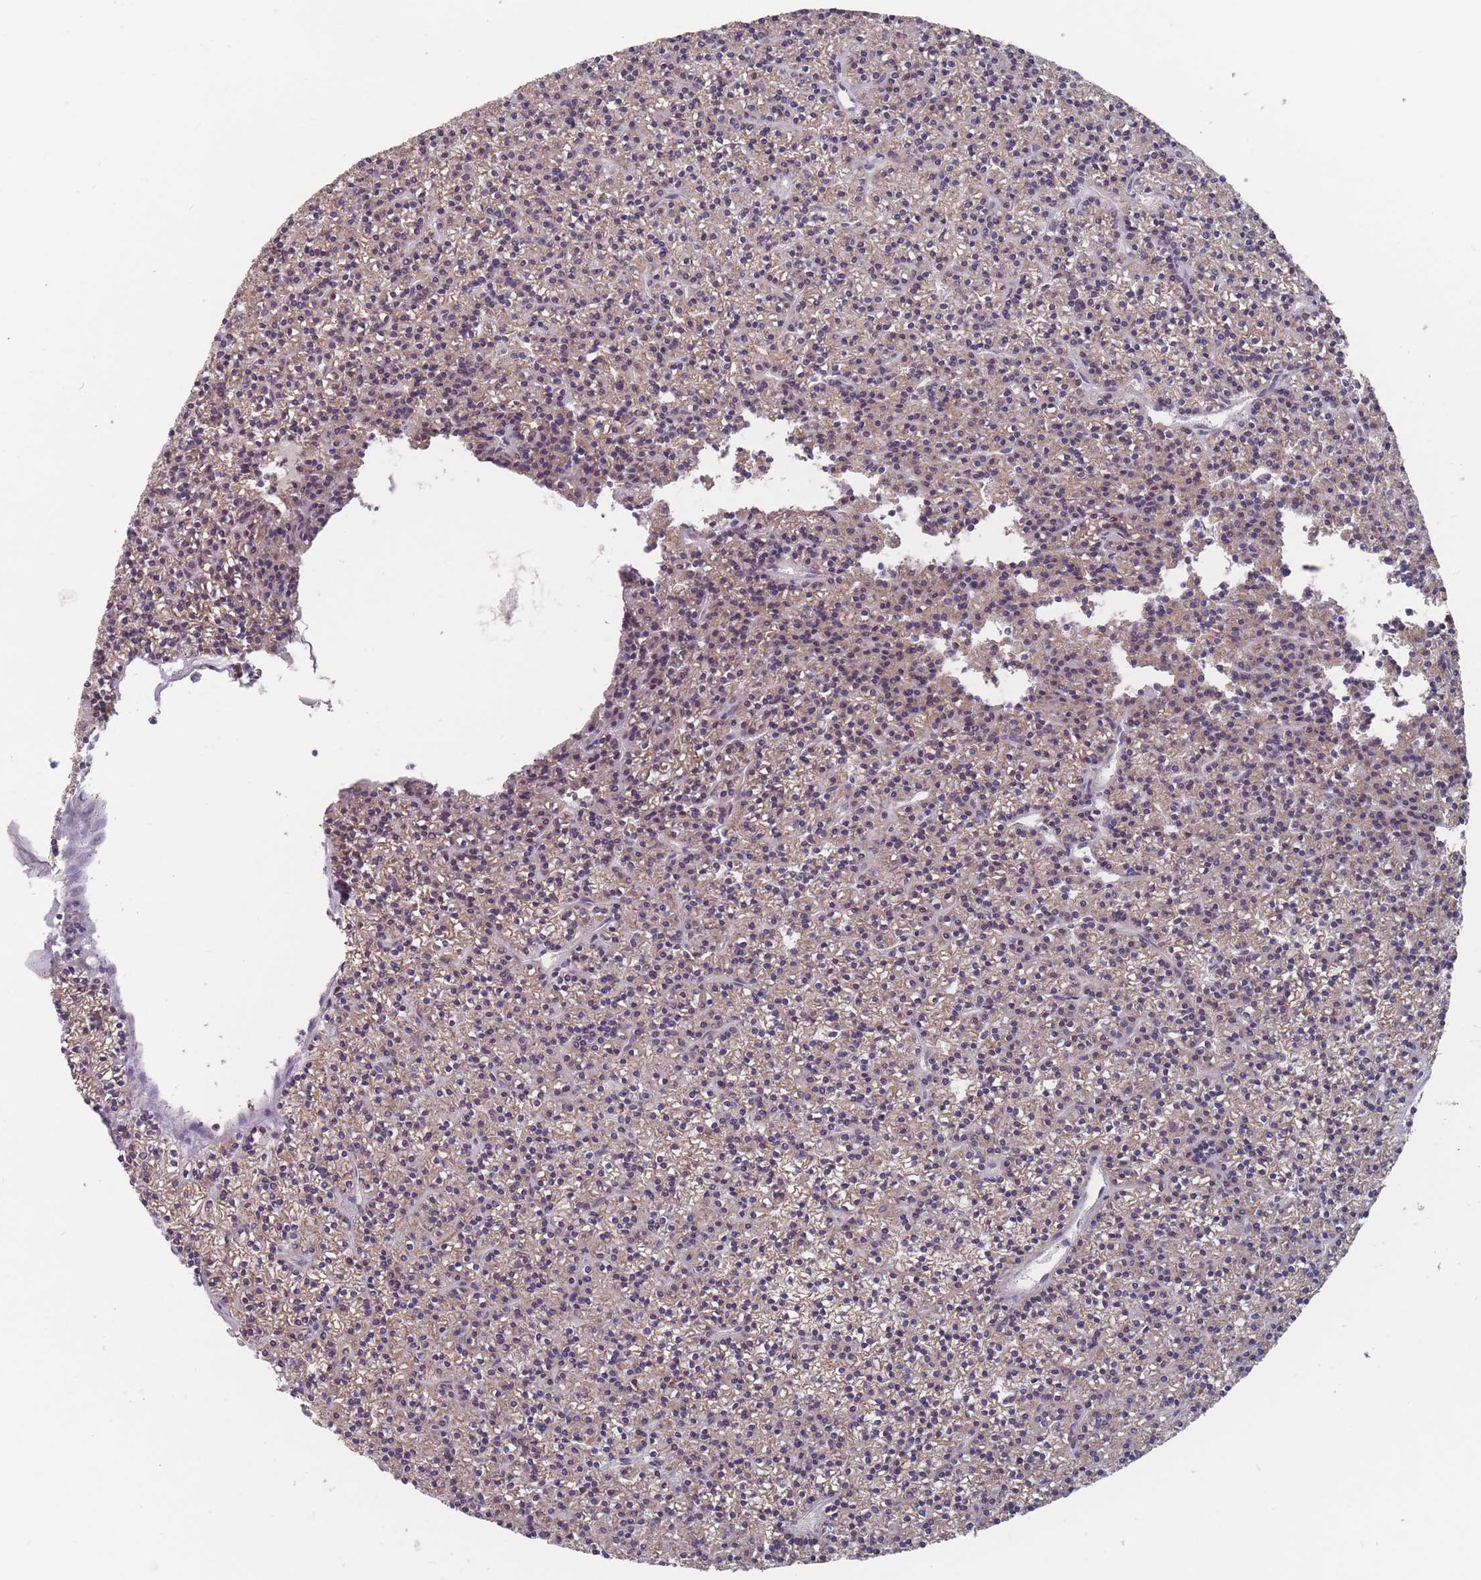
{"staining": {"intensity": "weak", "quantity": ">75%", "location": "cytoplasmic/membranous"}, "tissue": "parathyroid gland", "cell_type": "Glandular cells", "image_type": "normal", "snomed": [{"axis": "morphology", "description": "Normal tissue, NOS"}, {"axis": "topography", "description": "Parathyroid gland"}], "caption": "DAB (3,3'-diaminobenzidine) immunohistochemical staining of benign parathyroid gland demonstrates weak cytoplasmic/membranous protein positivity in approximately >75% of glandular cells.", "gene": "PEX7", "patient": {"sex": "female", "age": 45}}